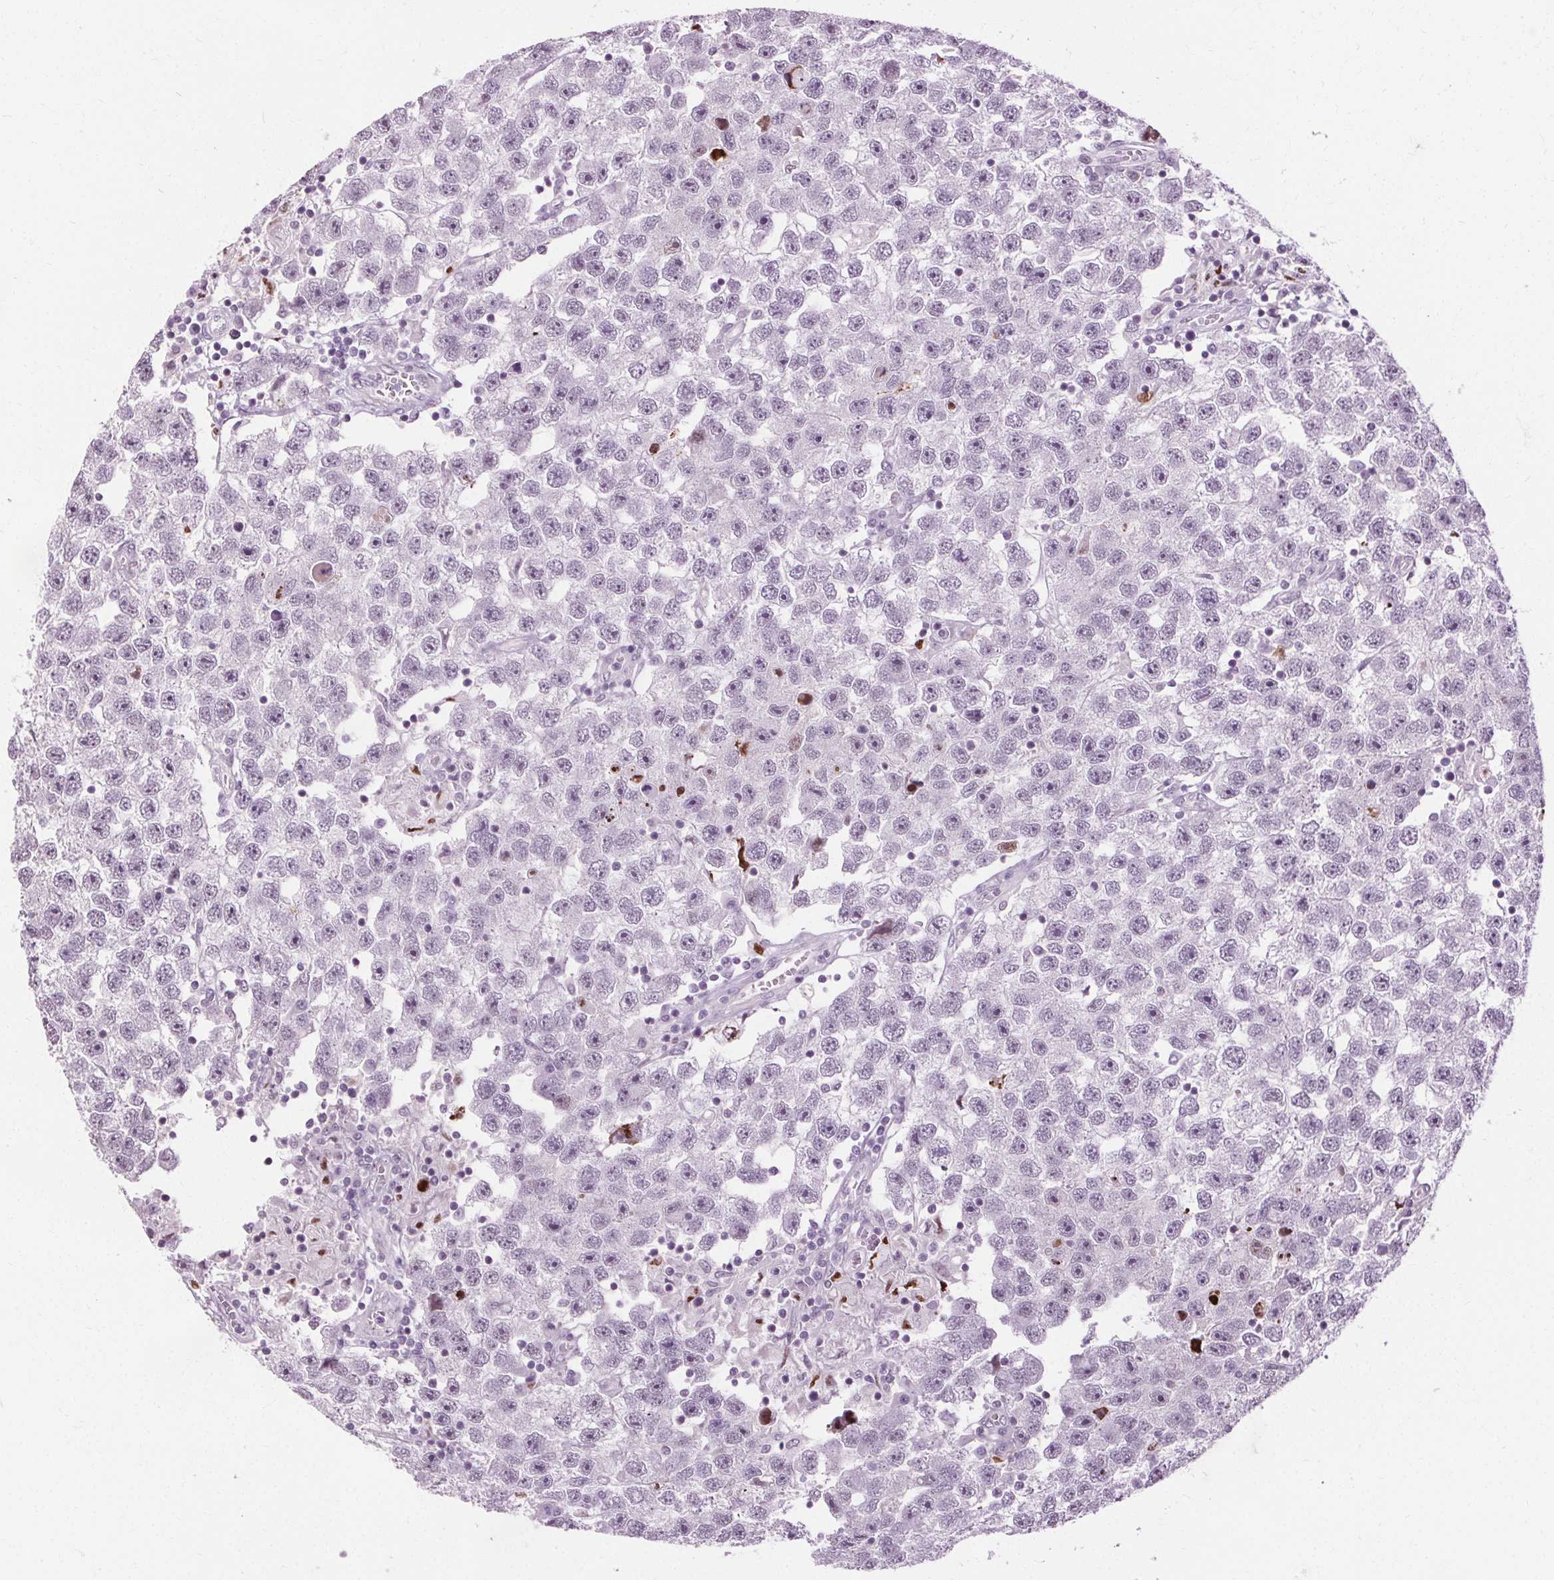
{"staining": {"intensity": "weak", "quantity": "<25%", "location": "nuclear"}, "tissue": "testis cancer", "cell_type": "Tumor cells", "image_type": "cancer", "snomed": [{"axis": "morphology", "description": "Seminoma, NOS"}, {"axis": "topography", "description": "Testis"}], "caption": "The immunohistochemistry (IHC) histopathology image has no significant expression in tumor cells of seminoma (testis) tissue.", "gene": "CEBPA", "patient": {"sex": "male", "age": 26}}